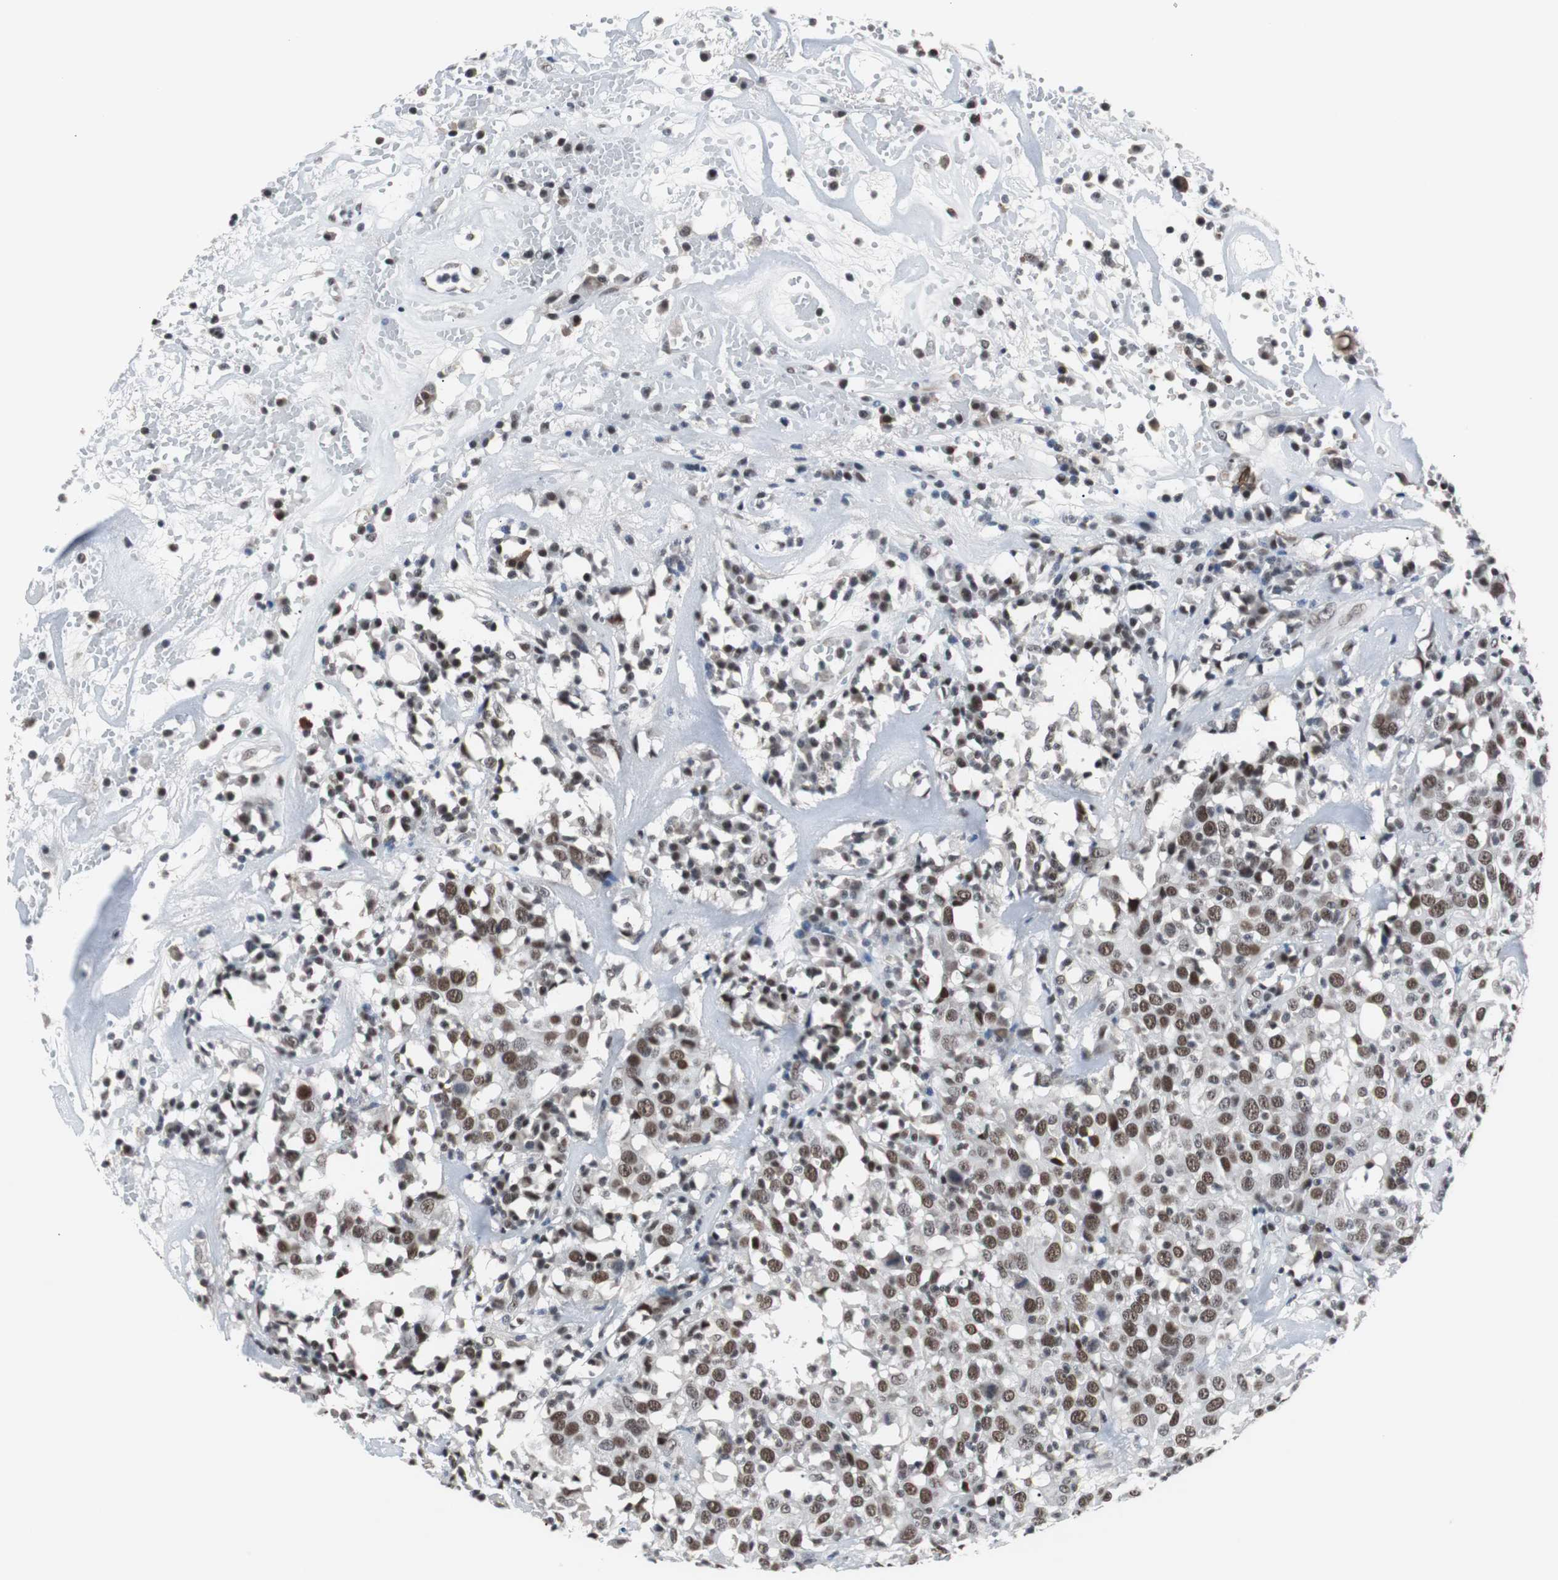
{"staining": {"intensity": "strong", "quantity": ">75%", "location": "nuclear"}, "tissue": "head and neck cancer", "cell_type": "Tumor cells", "image_type": "cancer", "snomed": [{"axis": "morphology", "description": "Adenocarcinoma, NOS"}, {"axis": "topography", "description": "Salivary gland"}, {"axis": "topography", "description": "Head-Neck"}], "caption": "Strong nuclear positivity is identified in about >75% of tumor cells in head and neck cancer (adenocarcinoma).", "gene": "TAF7", "patient": {"sex": "female", "age": 65}}